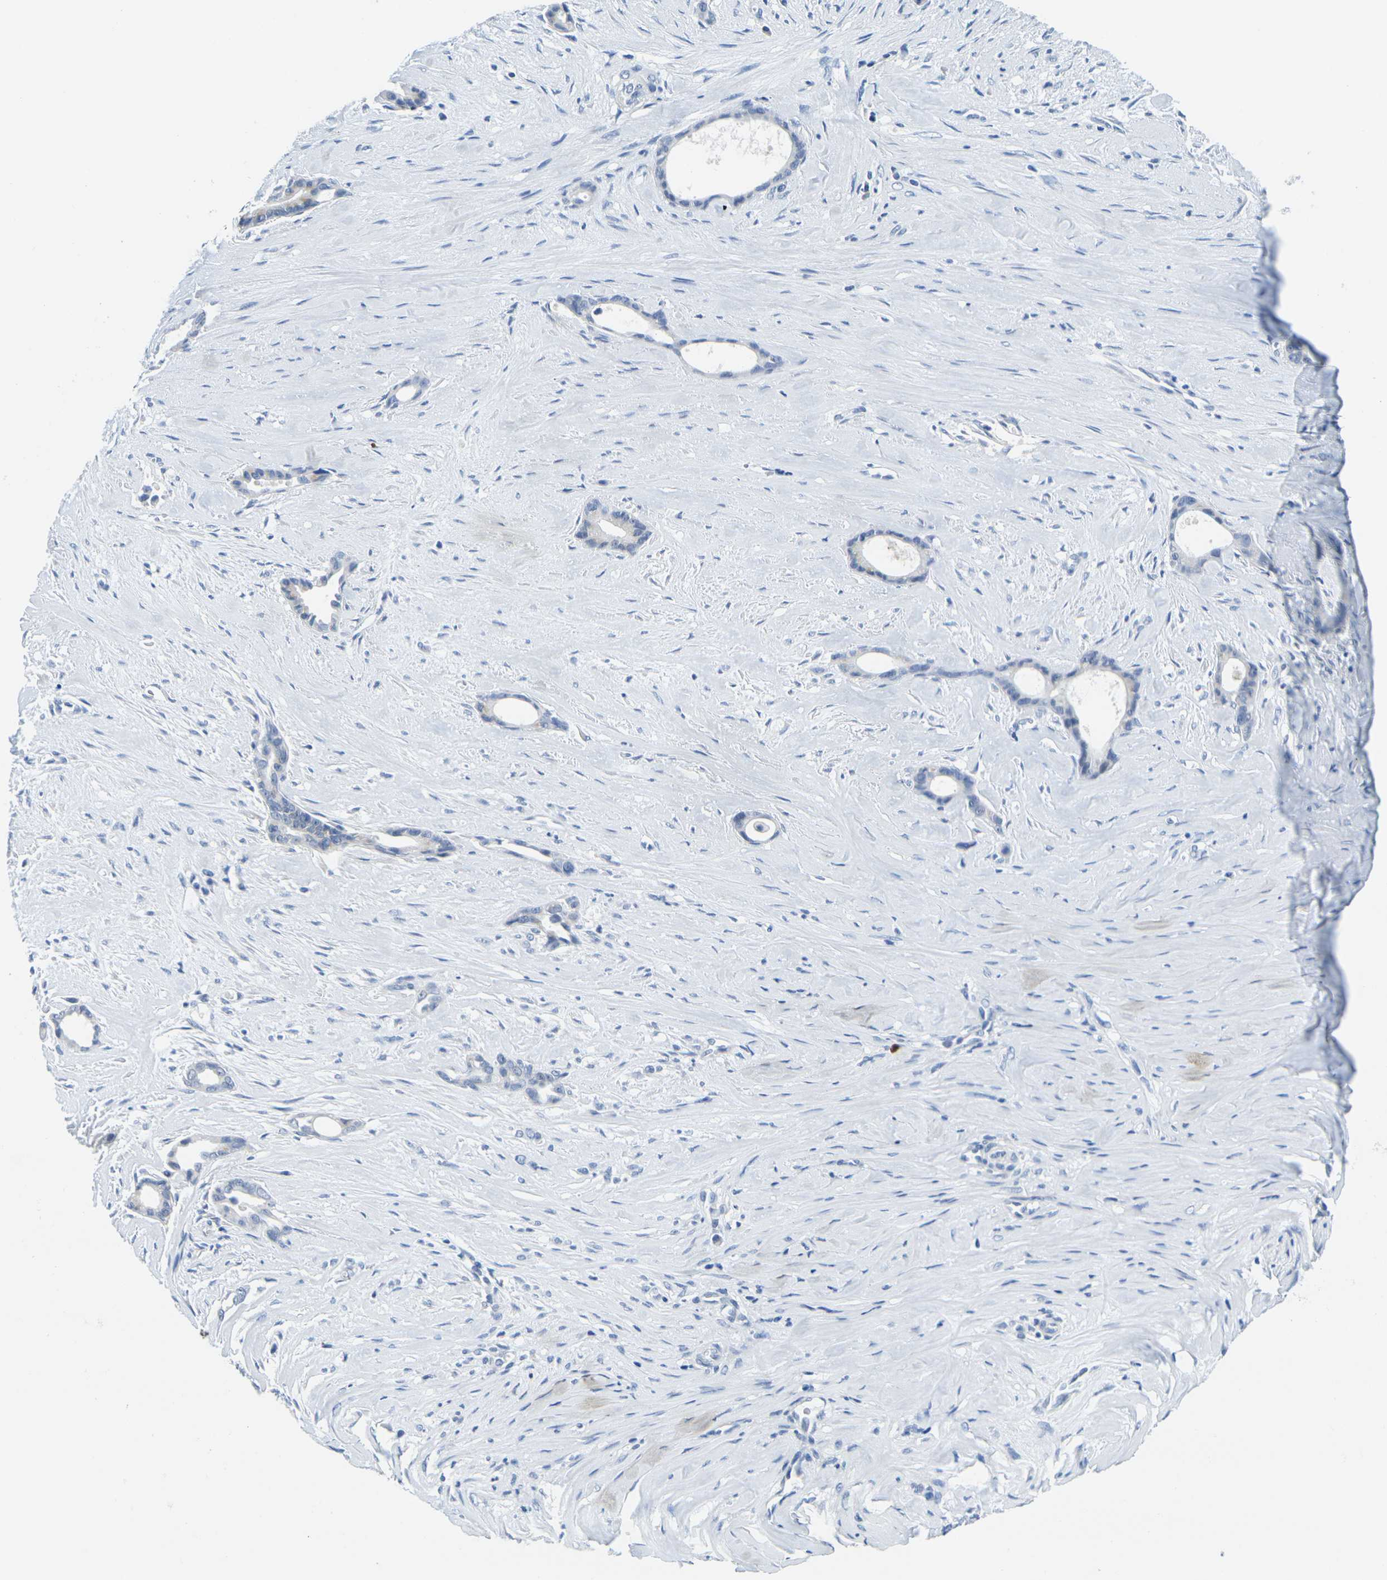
{"staining": {"intensity": "weak", "quantity": "<25%", "location": "cytoplasmic/membranous"}, "tissue": "liver cancer", "cell_type": "Tumor cells", "image_type": "cancer", "snomed": [{"axis": "morphology", "description": "Cholangiocarcinoma"}, {"axis": "topography", "description": "Liver"}], "caption": "IHC histopathology image of human liver cholangiocarcinoma stained for a protein (brown), which reveals no expression in tumor cells.", "gene": "GPR15", "patient": {"sex": "female", "age": 55}}